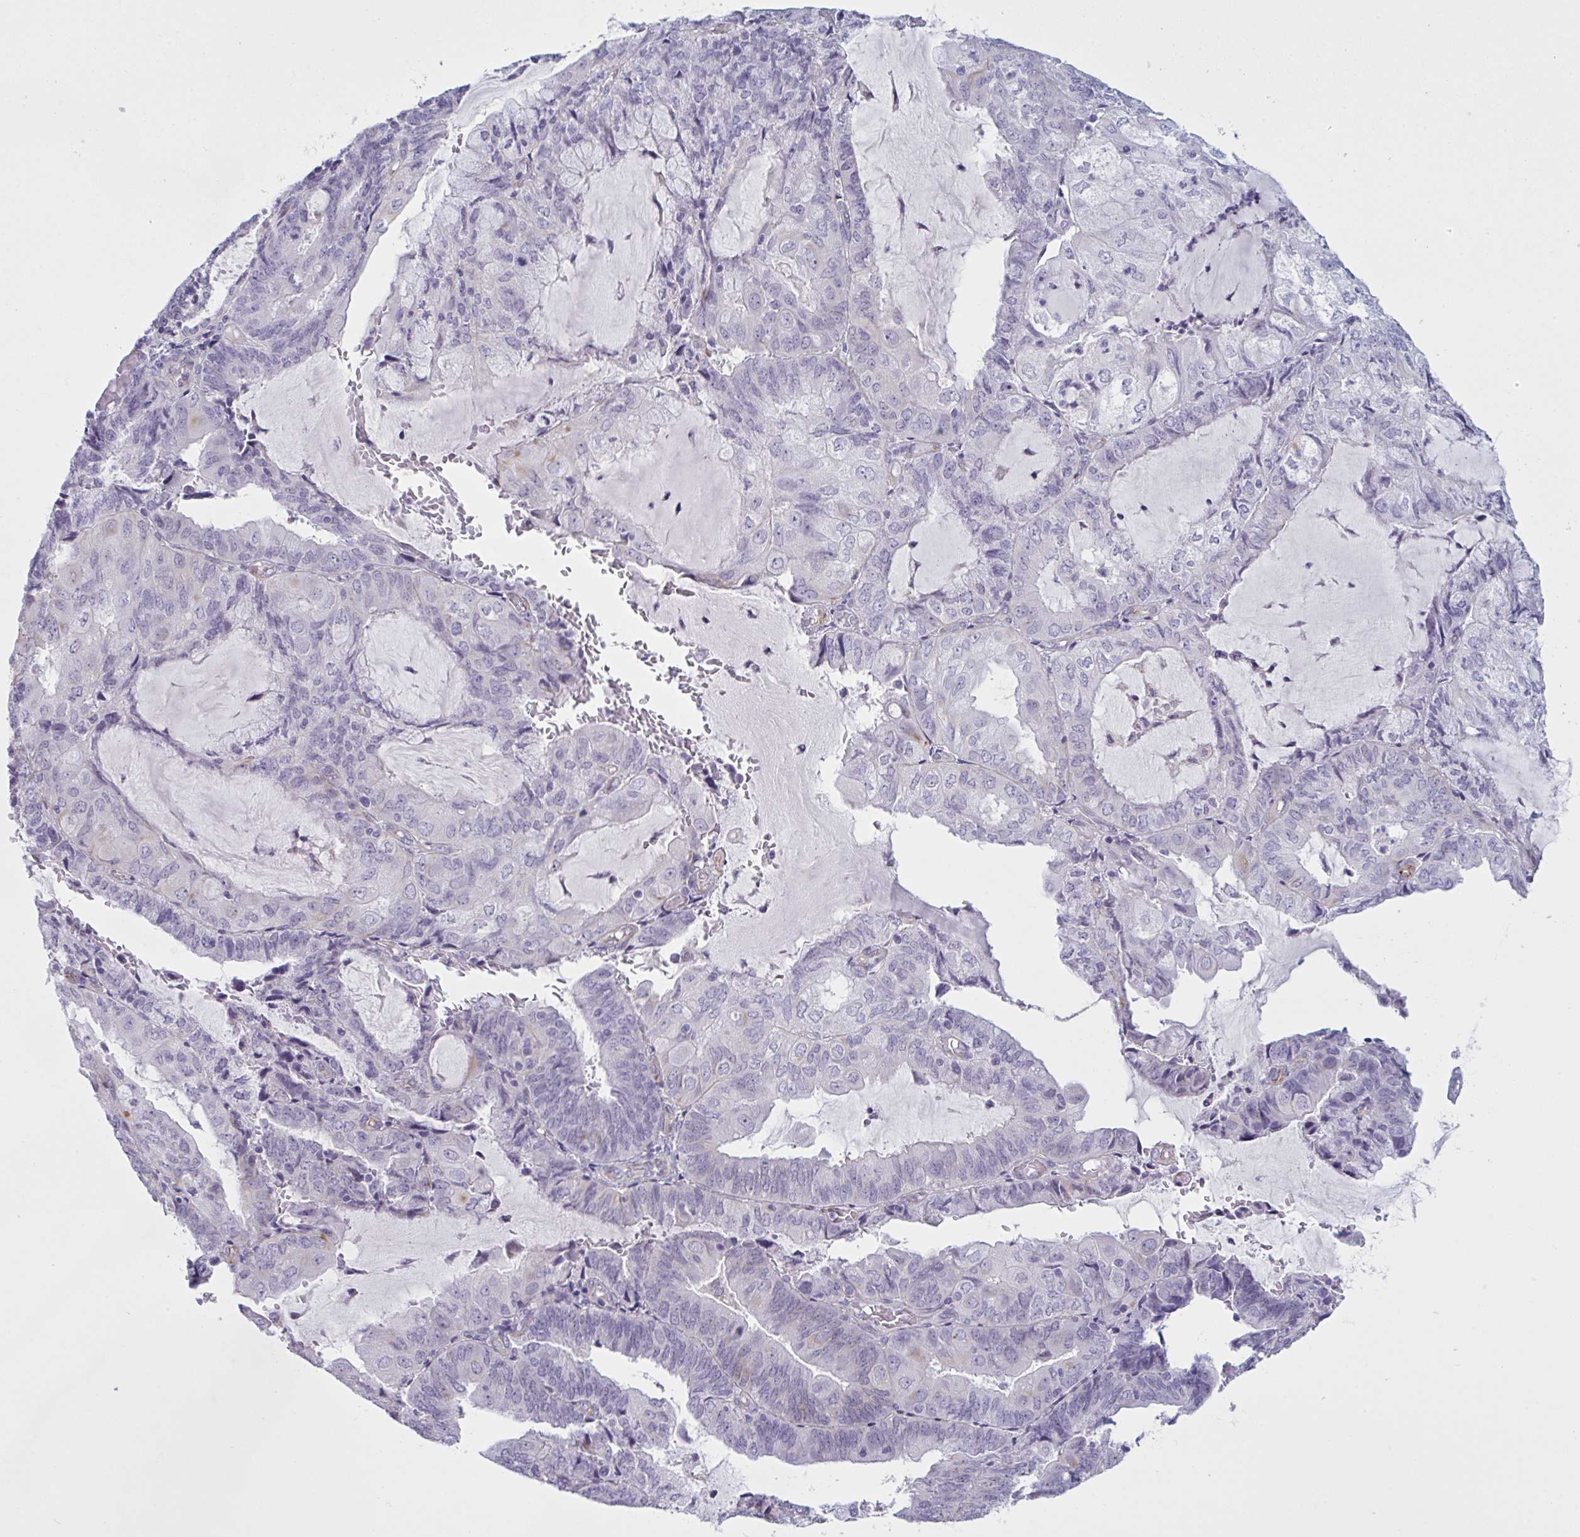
{"staining": {"intensity": "negative", "quantity": "none", "location": "none"}, "tissue": "endometrial cancer", "cell_type": "Tumor cells", "image_type": "cancer", "snomed": [{"axis": "morphology", "description": "Adenocarcinoma, NOS"}, {"axis": "topography", "description": "Endometrium"}], "caption": "Immunohistochemistry of human endometrial adenocarcinoma shows no positivity in tumor cells. (Brightfield microscopy of DAB (3,3'-diaminobenzidine) immunohistochemistry at high magnification).", "gene": "OR1L3", "patient": {"sex": "female", "age": 81}}